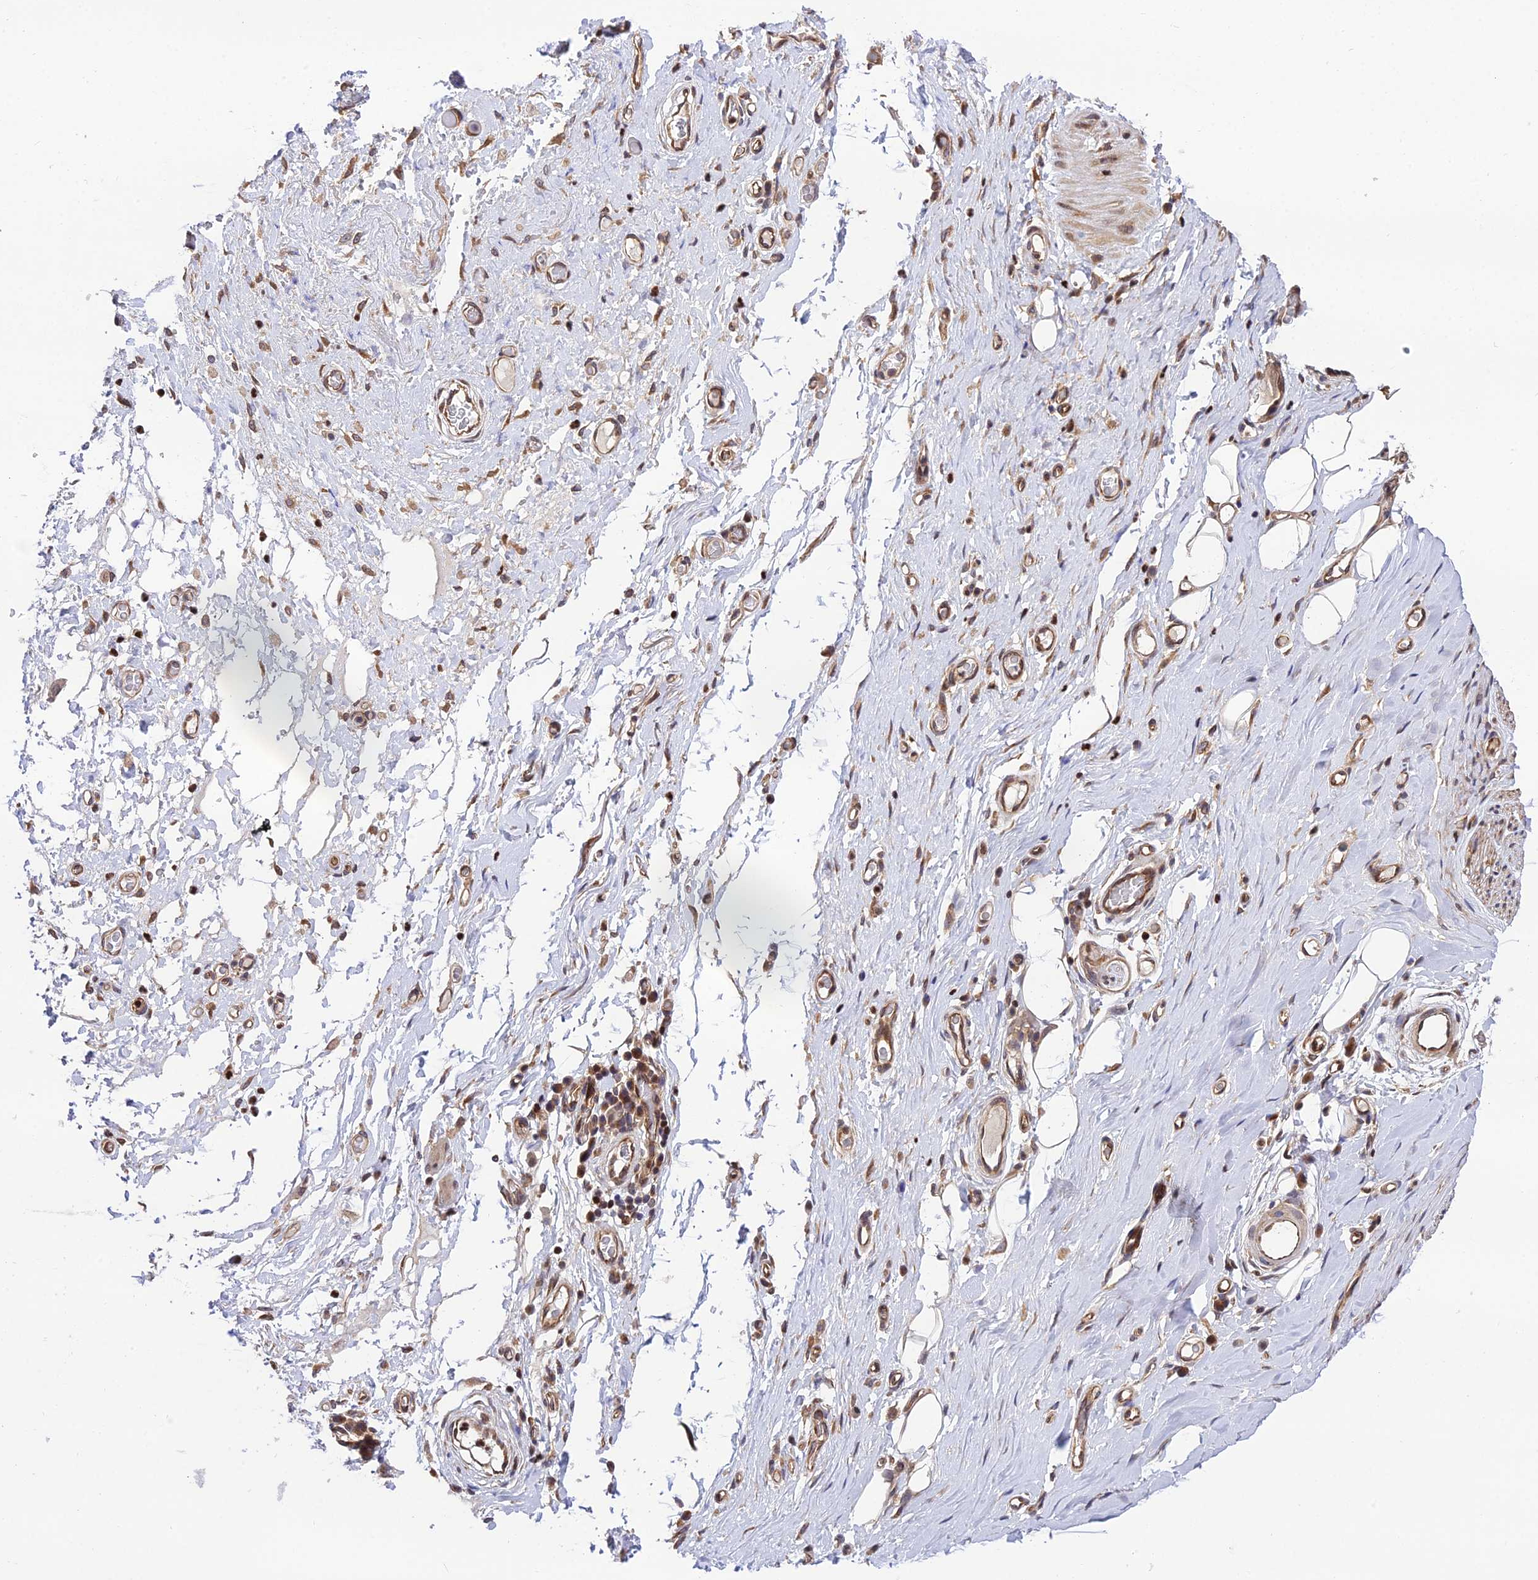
{"staining": {"intensity": "moderate", "quantity": ">75%", "location": "cytoplasmic/membranous"}, "tissue": "adipose tissue", "cell_type": "Adipocytes", "image_type": "normal", "snomed": [{"axis": "morphology", "description": "Normal tissue, NOS"}, {"axis": "morphology", "description": "Adenocarcinoma, NOS"}, {"axis": "topography", "description": "Esophagus"}, {"axis": "topography", "description": "Stomach, upper"}, {"axis": "topography", "description": "Peripheral nerve tissue"}], "caption": "IHC staining of unremarkable adipose tissue, which displays medium levels of moderate cytoplasmic/membranous positivity in approximately >75% of adipocytes indicating moderate cytoplasmic/membranous protein positivity. The staining was performed using DAB (3,3'-diaminobenzidine) (brown) for protein detection and nuclei were counterstained in hematoxylin (blue).", "gene": "SMG6", "patient": {"sex": "male", "age": 62}}